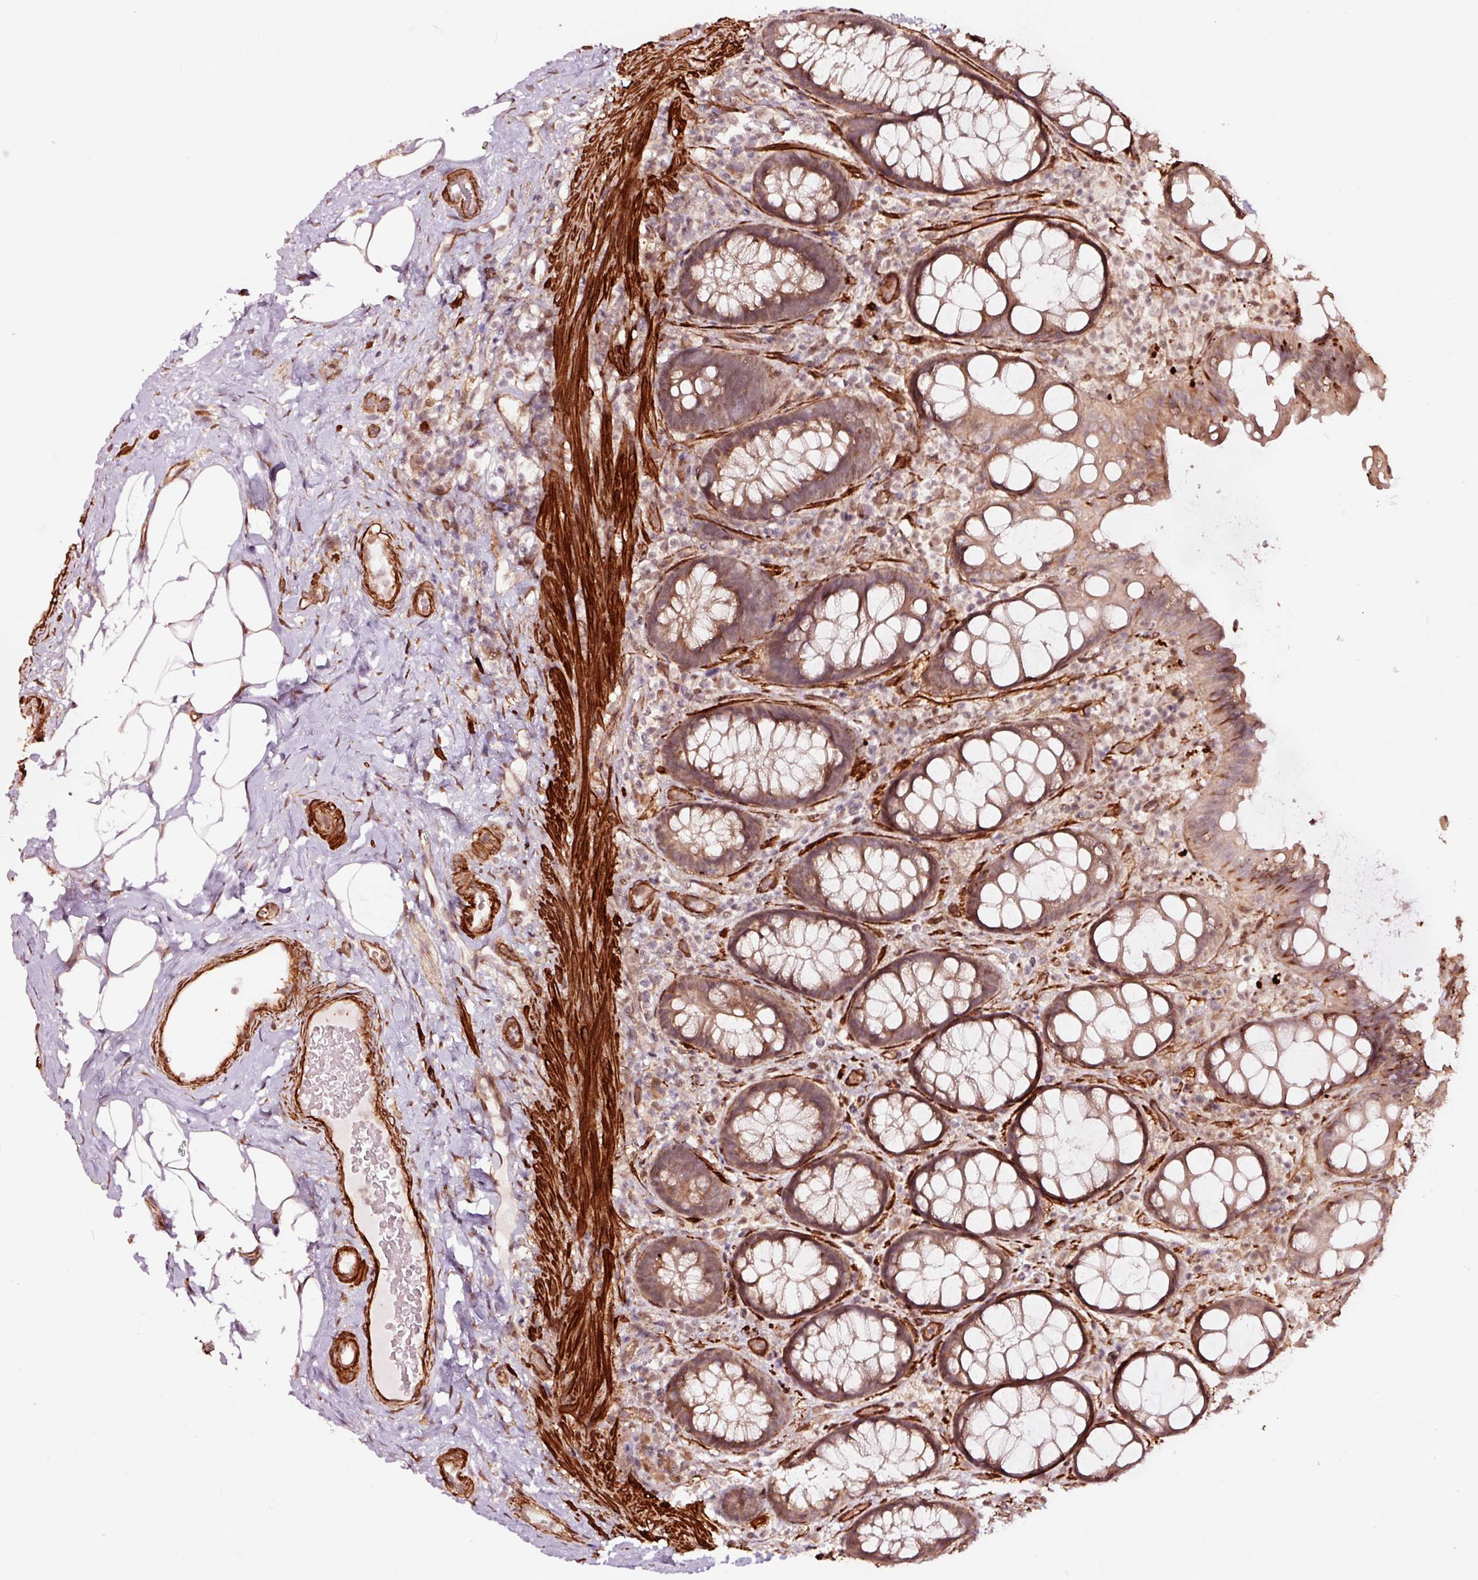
{"staining": {"intensity": "moderate", "quantity": "25%-75%", "location": "cytoplasmic/membranous"}, "tissue": "rectum", "cell_type": "Glandular cells", "image_type": "normal", "snomed": [{"axis": "morphology", "description": "Normal tissue, NOS"}, {"axis": "topography", "description": "Rectum"}], "caption": "Immunohistochemical staining of normal rectum shows moderate cytoplasmic/membranous protein staining in approximately 25%-75% of glandular cells. Using DAB (3,3'-diaminobenzidine) (brown) and hematoxylin (blue) stains, captured at high magnification using brightfield microscopy.", "gene": "TPM1", "patient": {"sex": "female", "age": 67}}